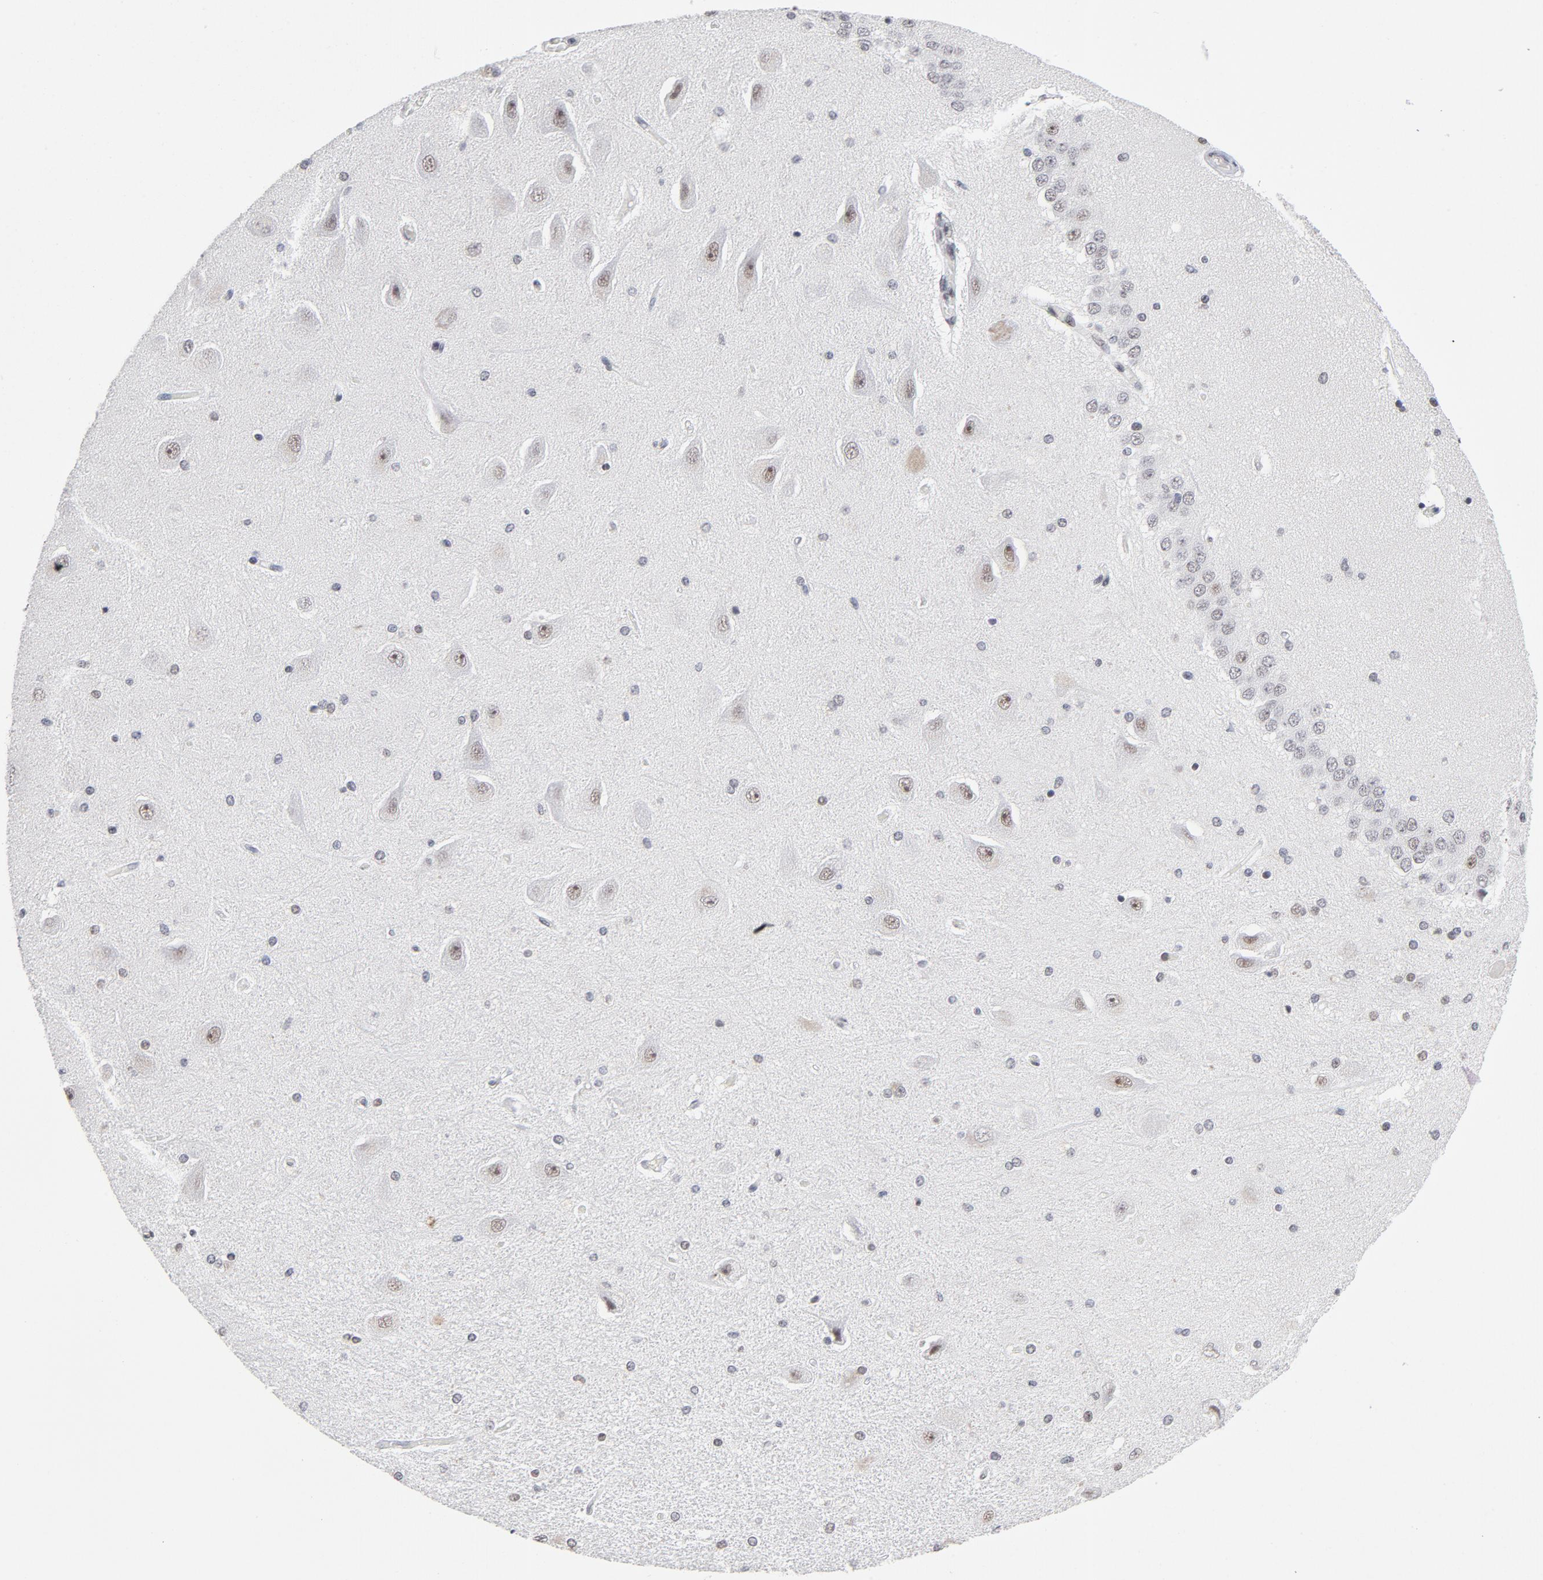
{"staining": {"intensity": "weak", "quantity": "25%-75%", "location": "nuclear"}, "tissue": "hippocampus", "cell_type": "Glial cells", "image_type": "normal", "snomed": [{"axis": "morphology", "description": "Normal tissue, NOS"}, {"axis": "topography", "description": "Hippocampus"}], "caption": "Approximately 25%-75% of glial cells in unremarkable human hippocampus demonstrate weak nuclear protein expression as visualized by brown immunohistochemical staining.", "gene": "RFC4", "patient": {"sex": "female", "age": 54}}